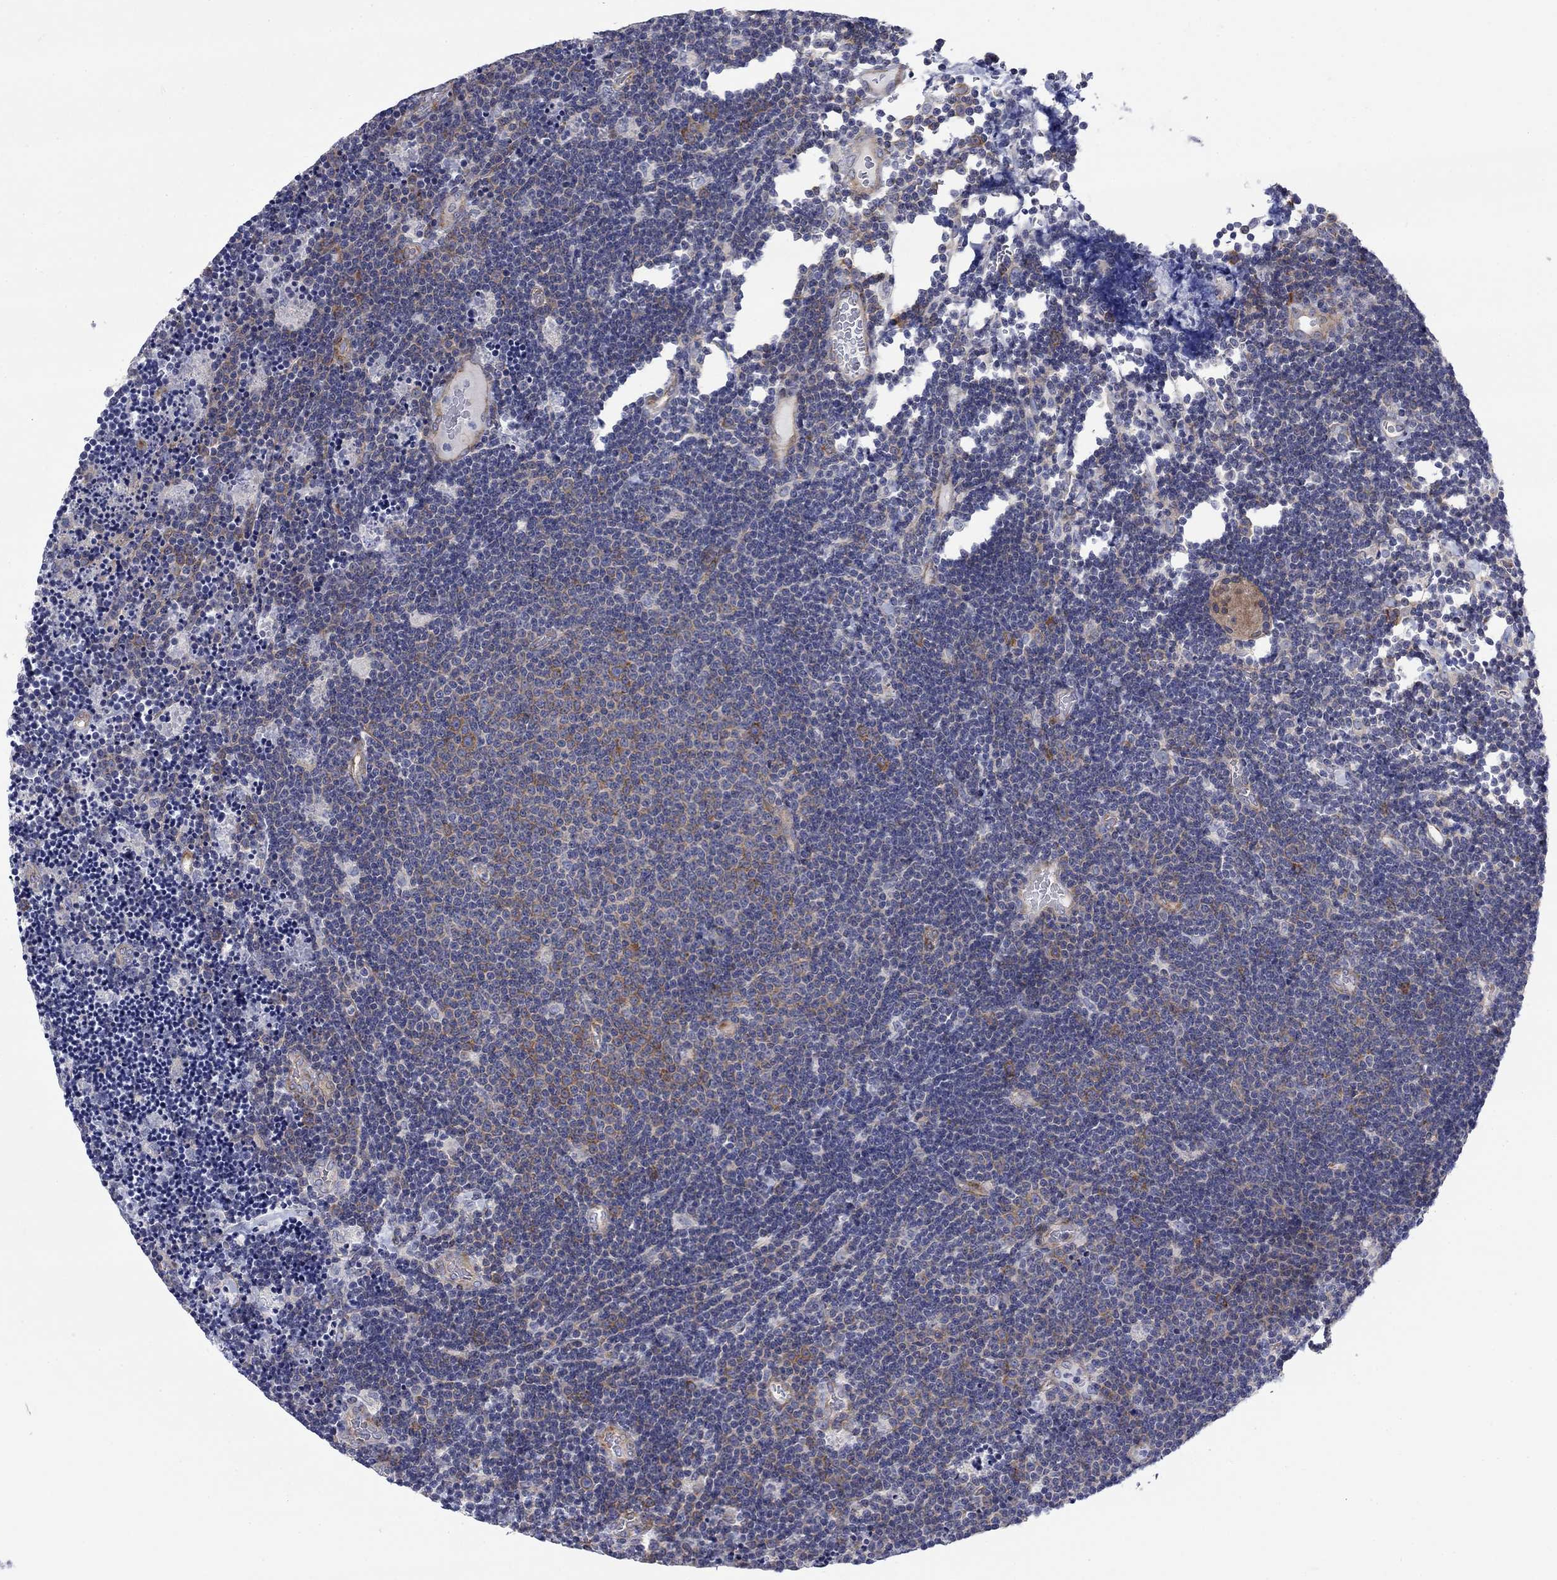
{"staining": {"intensity": "moderate", "quantity": "25%-75%", "location": "cytoplasmic/membranous"}, "tissue": "lymphoma", "cell_type": "Tumor cells", "image_type": "cancer", "snomed": [{"axis": "morphology", "description": "Malignant lymphoma, non-Hodgkin's type, Low grade"}, {"axis": "topography", "description": "Brain"}], "caption": "Lymphoma stained for a protein (brown) demonstrates moderate cytoplasmic/membranous positive expression in approximately 25%-75% of tumor cells.", "gene": "FXR1", "patient": {"sex": "female", "age": 66}}